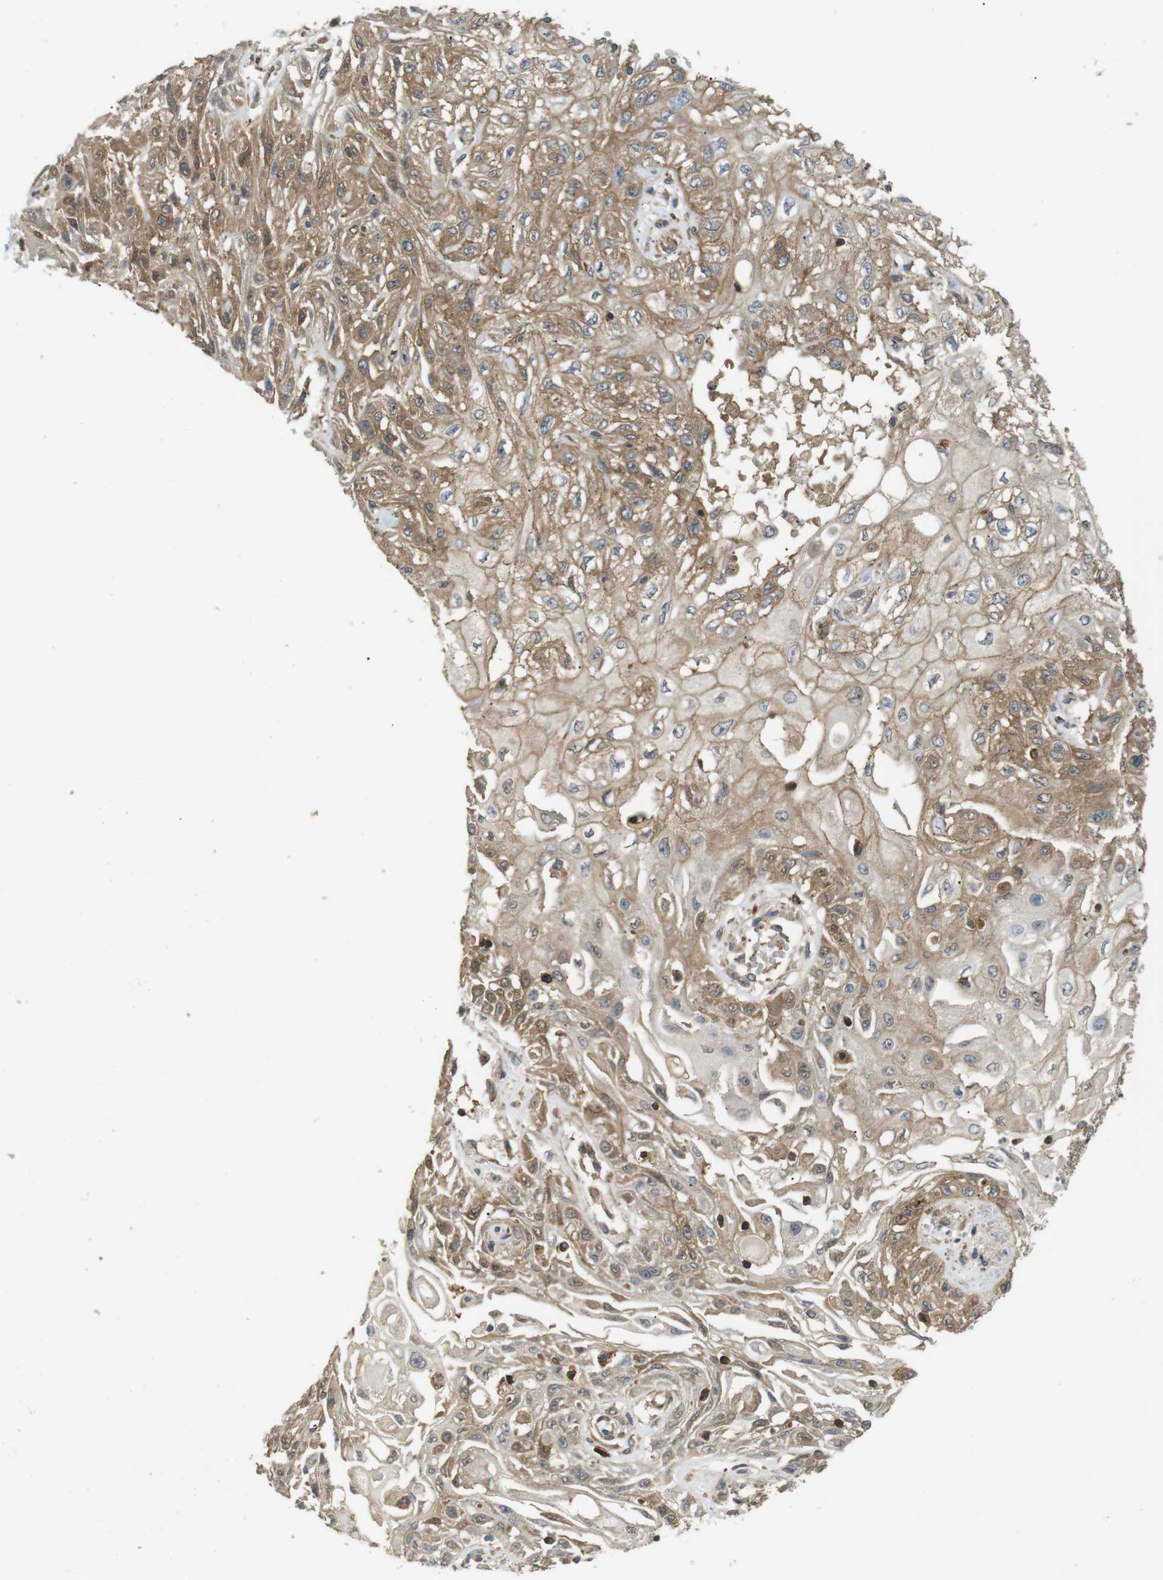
{"staining": {"intensity": "moderate", "quantity": ">75%", "location": "cytoplasmic/membranous"}, "tissue": "skin cancer", "cell_type": "Tumor cells", "image_type": "cancer", "snomed": [{"axis": "morphology", "description": "Squamous cell carcinoma, NOS"}, {"axis": "topography", "description": "Skin"}], "caption": "High-magnification brightfield microscopy of skin squamous cell carcinoma stained with DAB (3,3'-diaminobenzidine) (brown) and counterstained with hematoxylin (blue). tumor cells exhibit moderate cytoplasmic/membranous positivity is identified in about>75% of cells.", "gene": "KSR1", "patient": {"sex": "male", "age": 75}}